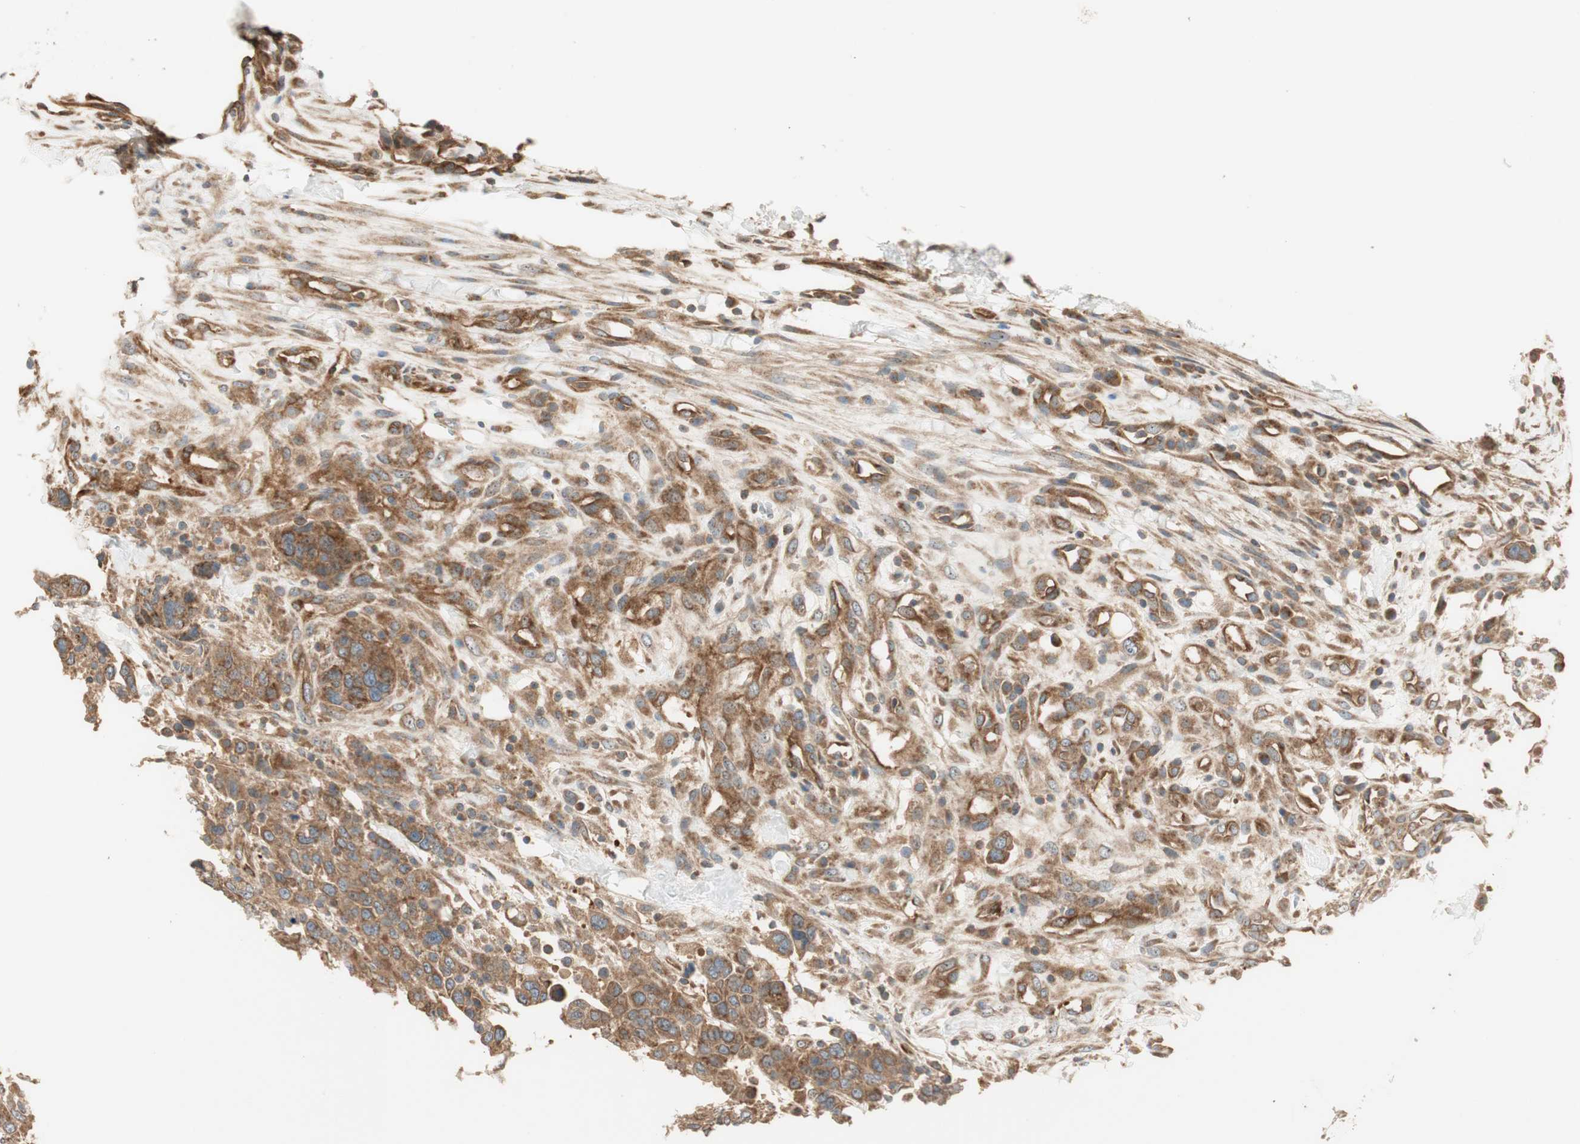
{"staining": {"intensity": "moderate", "quantity": ">75%", "location": "cytoplasmic/membranous"}, "tissue": "breast cancer", "cell_type": "Tumor cells", "image_type": "cancer", "snomed": [{"axis": "morphology", "description": "Duct carcinoma"}, {"axis": "topography", "description": "Breast"}], "caption": "This is a micrograph of immunohistochemistry staining of breast cancer, which shows moderate expression in the cytoplasmic/membranous of tumor cells.", "gene": "CTTNBP2NL", "patient": {"sex": "female", "age": 37}}